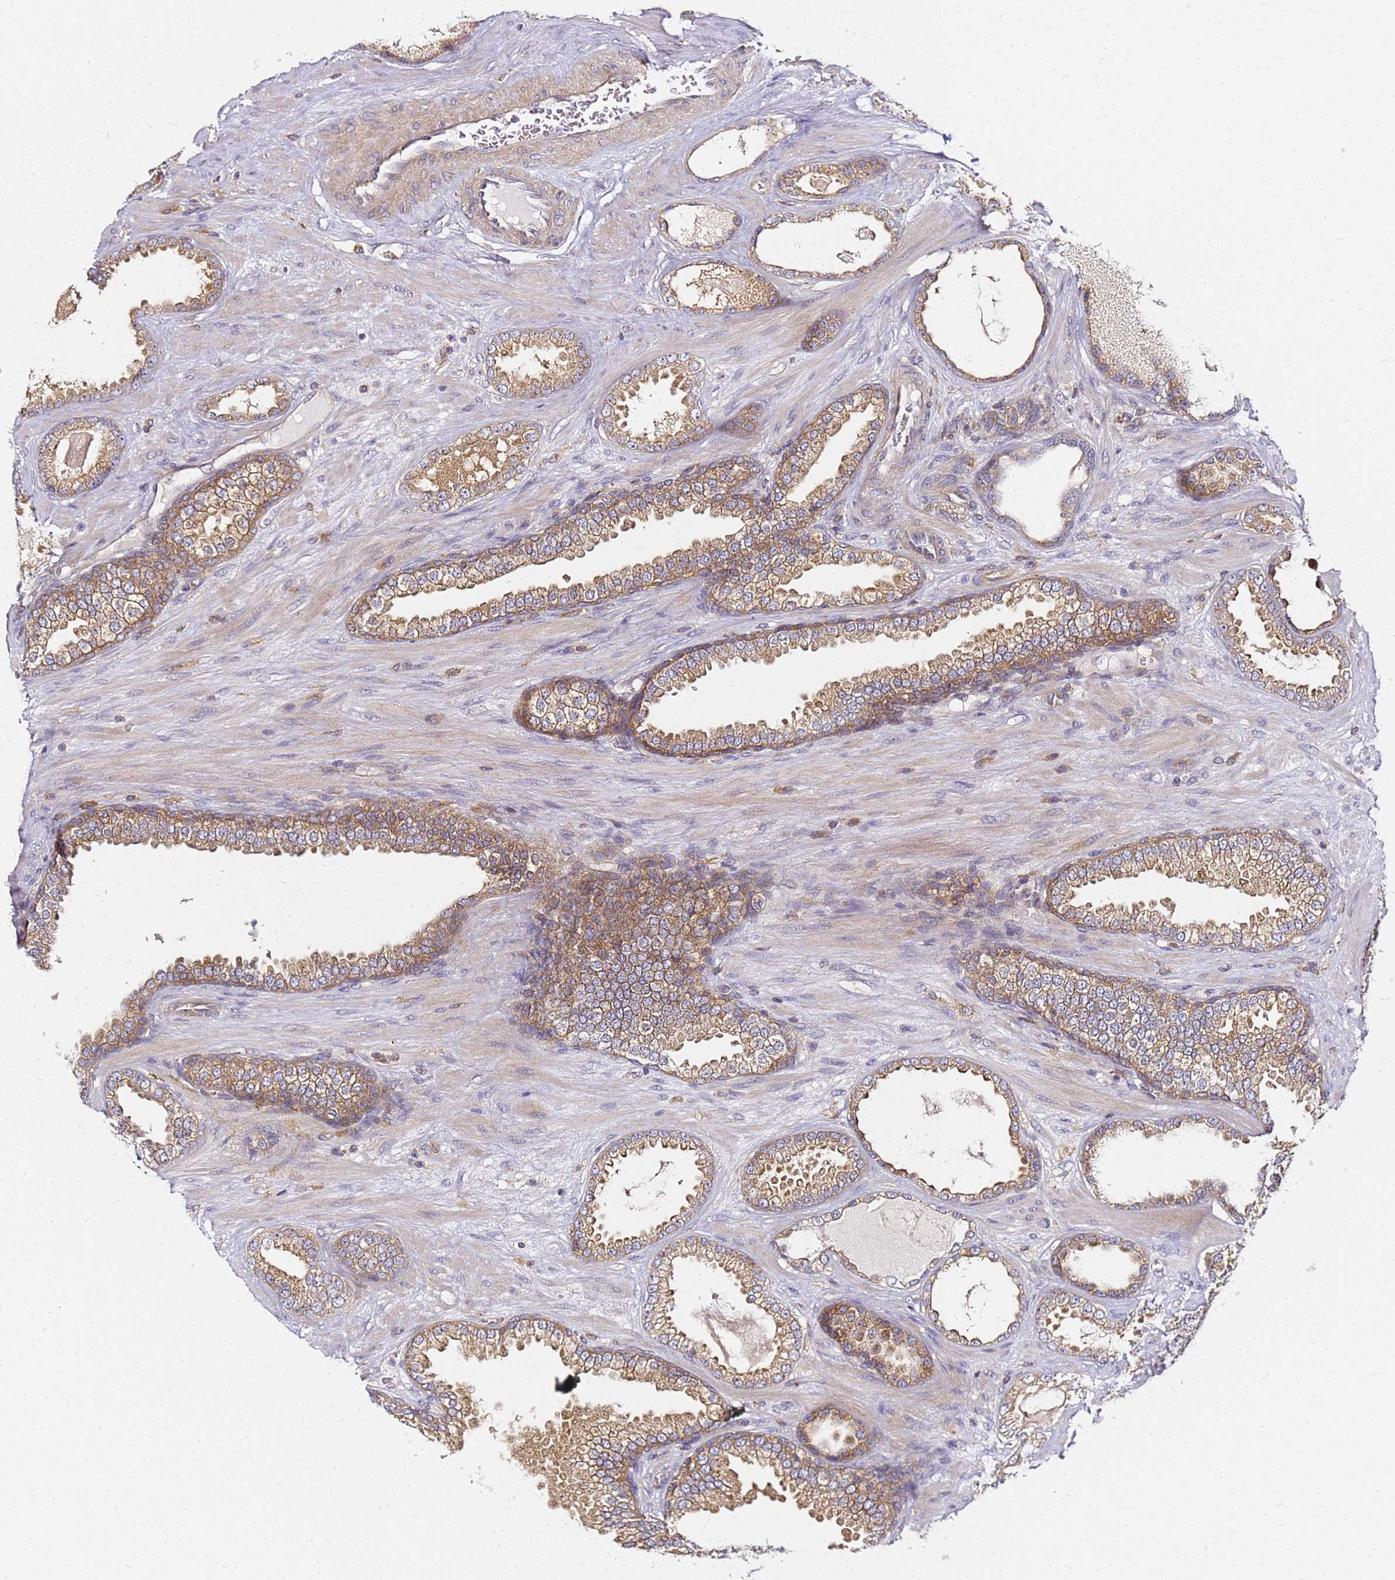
{"staining": {"intensity": "moderate", "quantity": ">75%", "location": "cytoplasmic/membranous"}, "tissue": "prostate cancer", "cell_type": "Tumor cells", "image_type": "cancer", "snomed": [{"axis": "morphology", "description": "Adenocarcinoma, Low grade"}, {"axis": "topography", "description": "Prostate"}], "caption": "Tumor cells reveal moderate cytoplasmic/membranous positivity in approximately >75% of cells in prostate cancer.", "gene": "CHM", "patient": {"sex": "male", "age": 57}}